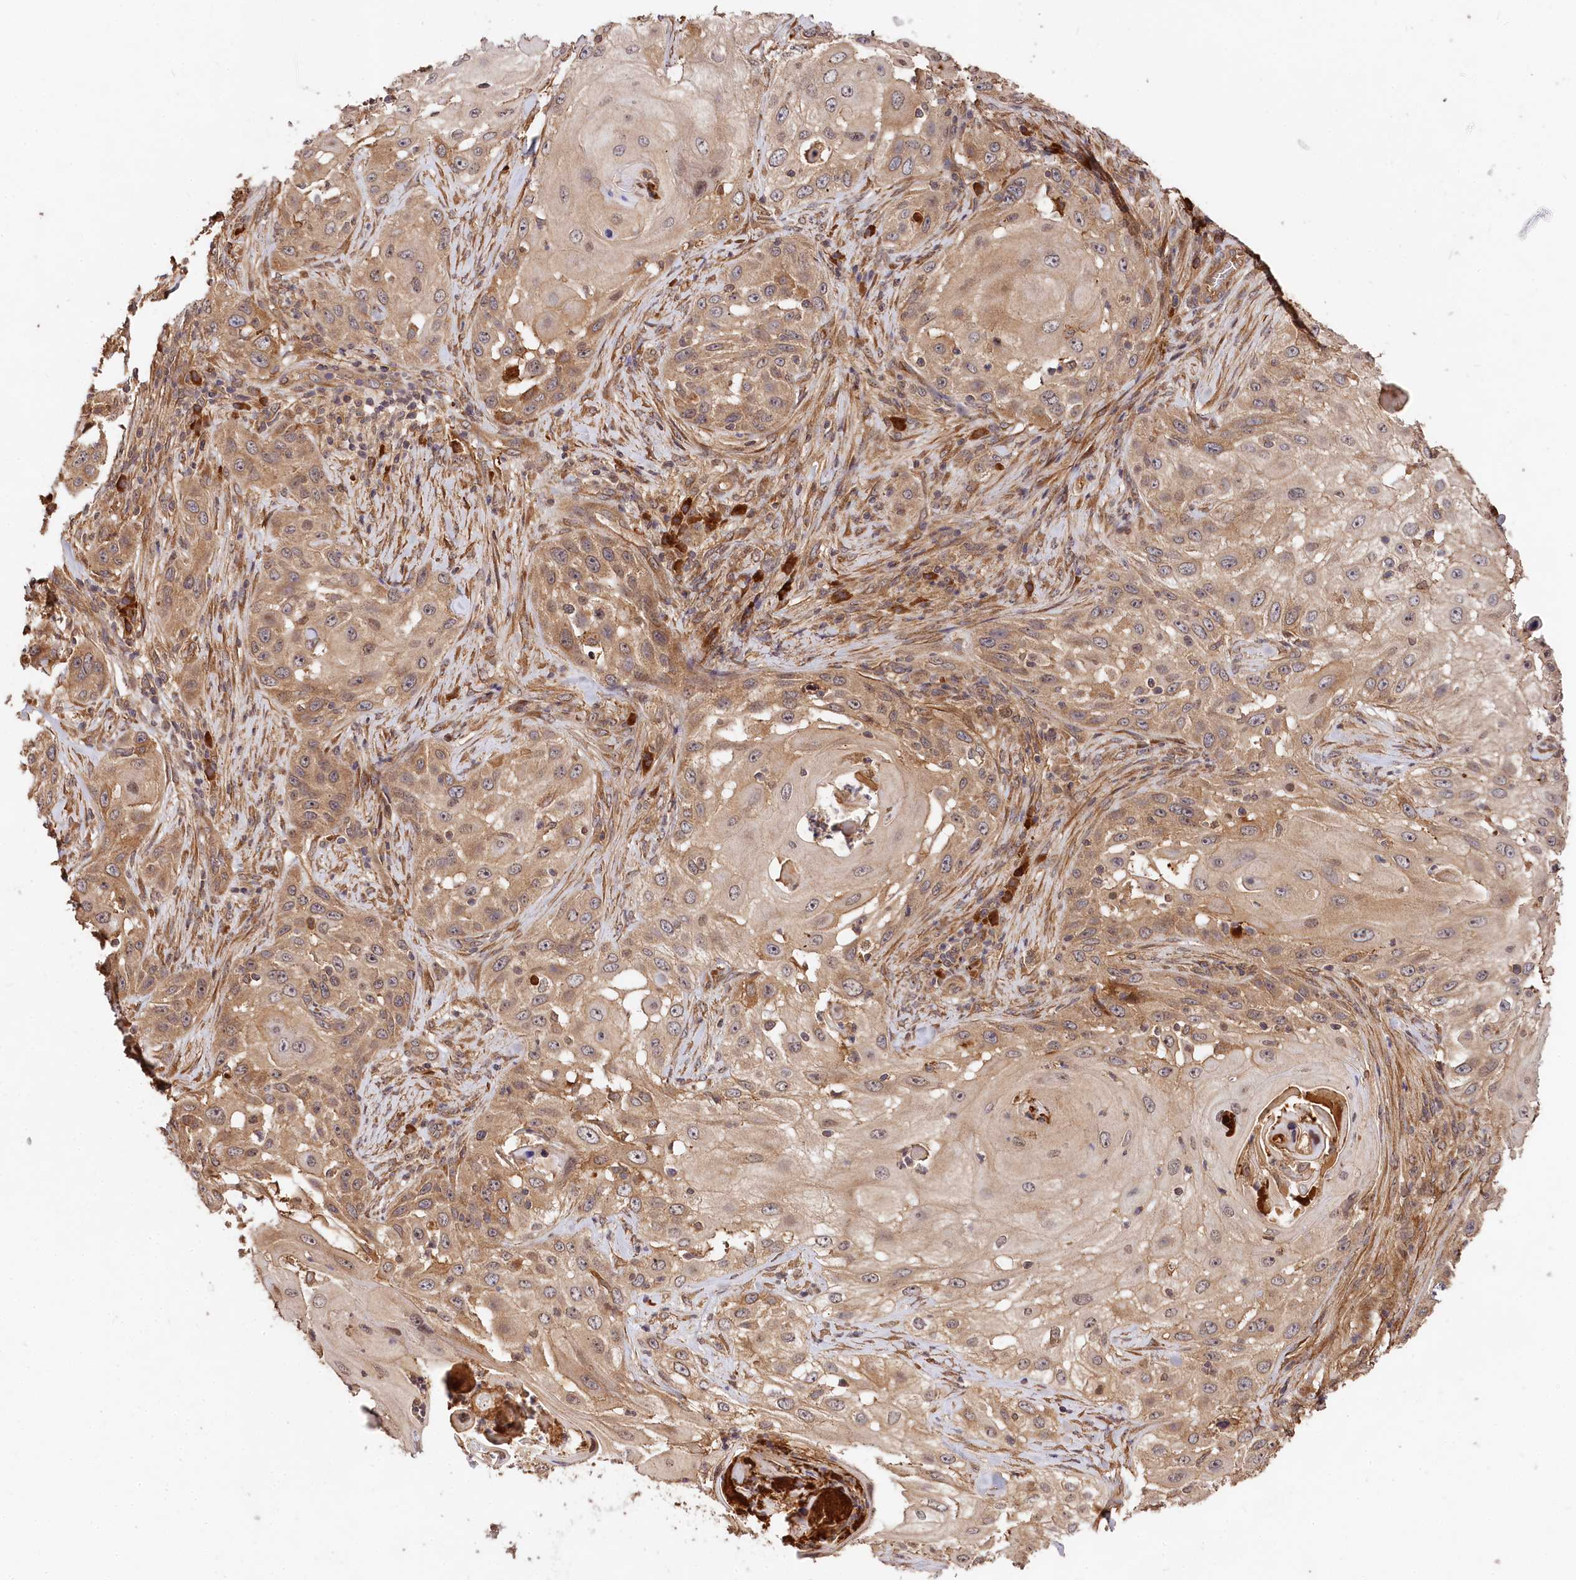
{"staining": {"intensity": "moderate", "quantity": ">75%", "location": "cytoplasmic/membranous"}, "tissue": "skin cancer", "cell_type": "Tumor cells", "image_type": "cancer", "snomed": [{"axis": "morphology", "description": "Squamous cell carcinoma, NOS"}, {"axis": "topography", "description": "Skin"}], "caption": "Skin cancer (squamous cell carcinoma) stained with IHC shows moderate cytoplasmic/membranous positivity in approximately >75% of tumor cells.", "gene": "MCF2L2", "patient": {"sex": "female", "age": 44}}